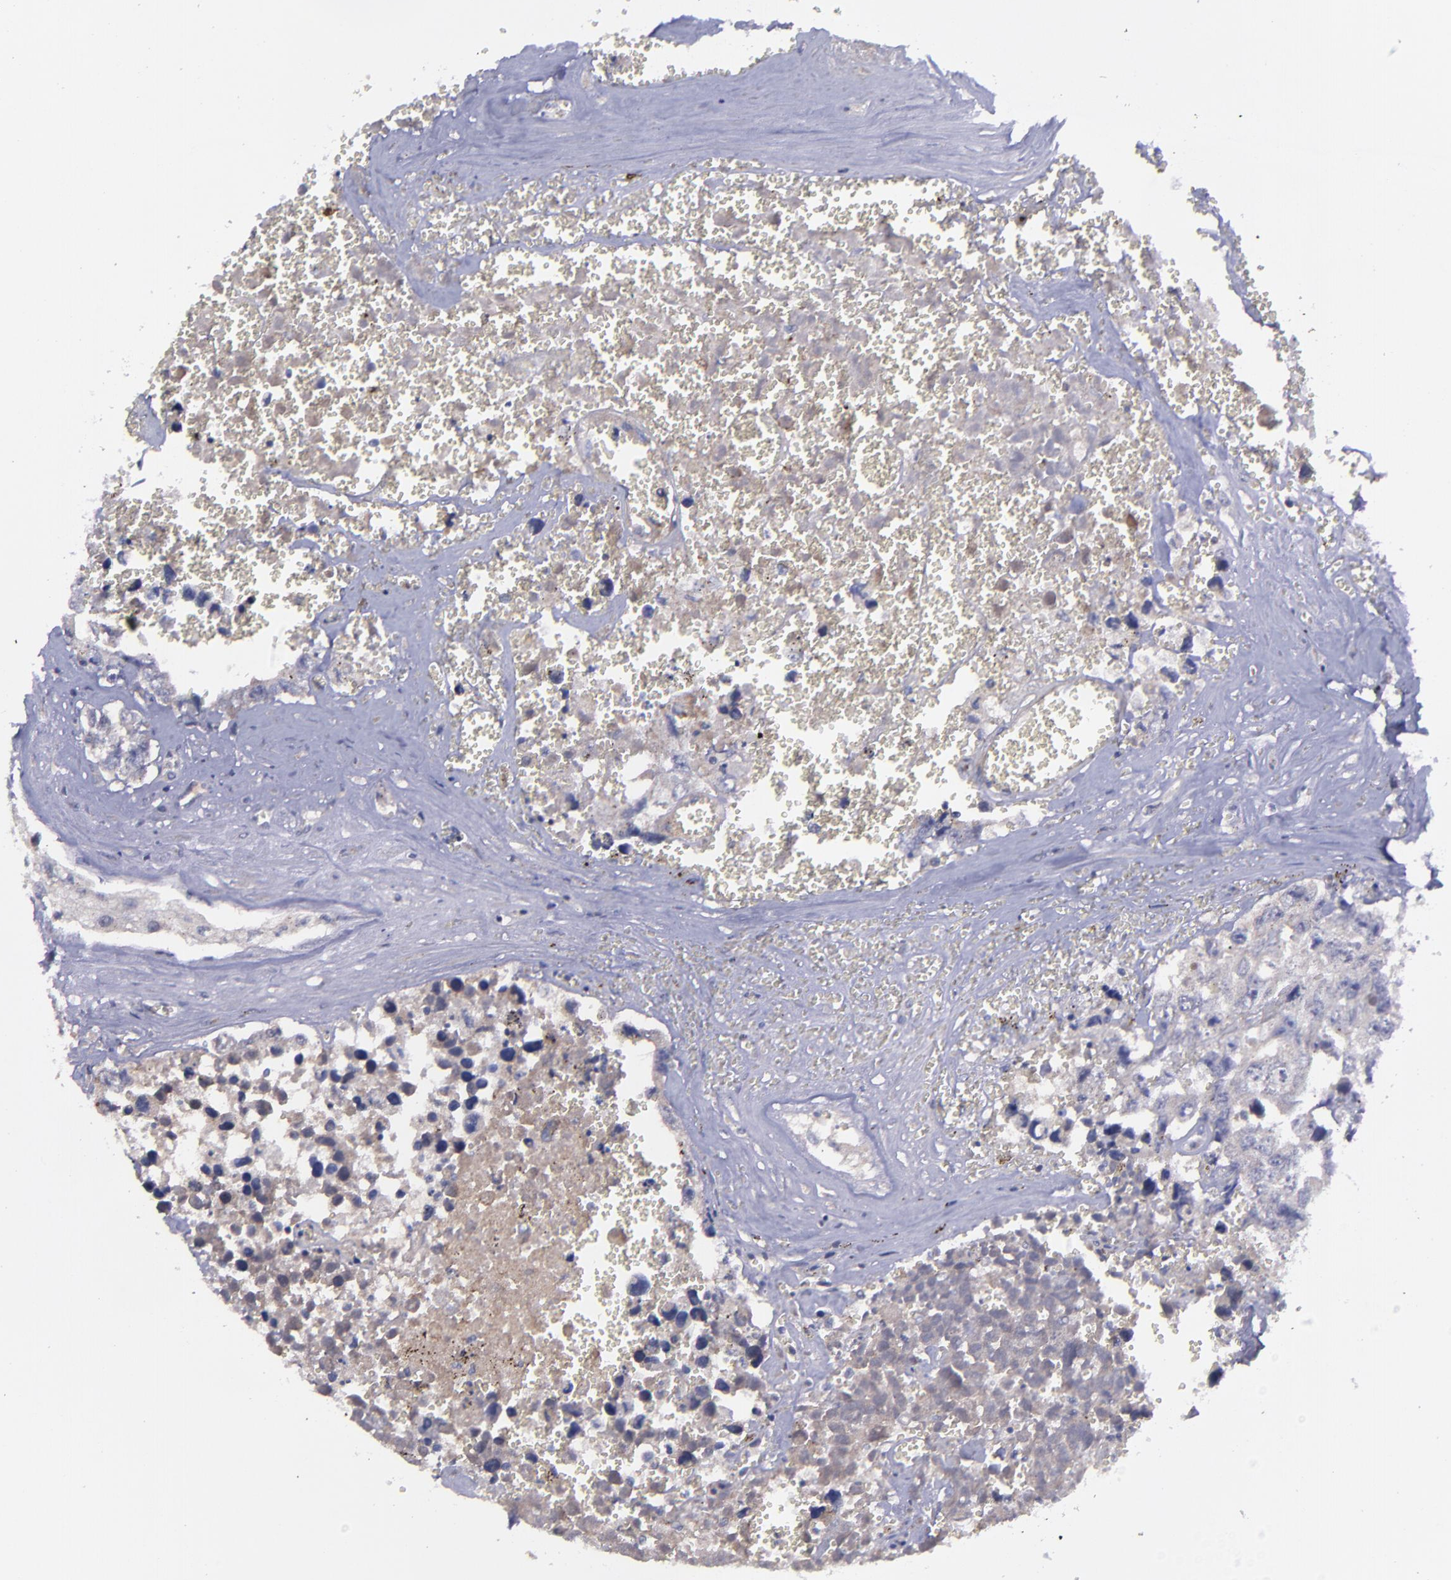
{"staining": {"intensity": "weak", "quantity": "25%-75%", "location": "cytoplasmic/membranous"}, "tissue": "testis cancer", "cell_type": "Tumor cells", "image_type": "cancer", "snomed": [{"axis": "morphology", "description": "Carcinoma, Embryonal, NOS"}, {"axis": "topography", "description": "Testis"}], "caption": "Immunohistochemistry (DAB) staining of testis embryonal carcinoma demonstrates weak cytoplasmic/membranous protein staining in about 25%-75% of tumor cells.", "gene": "MASP1", "patient": {"sex": "male", "age": 31}}